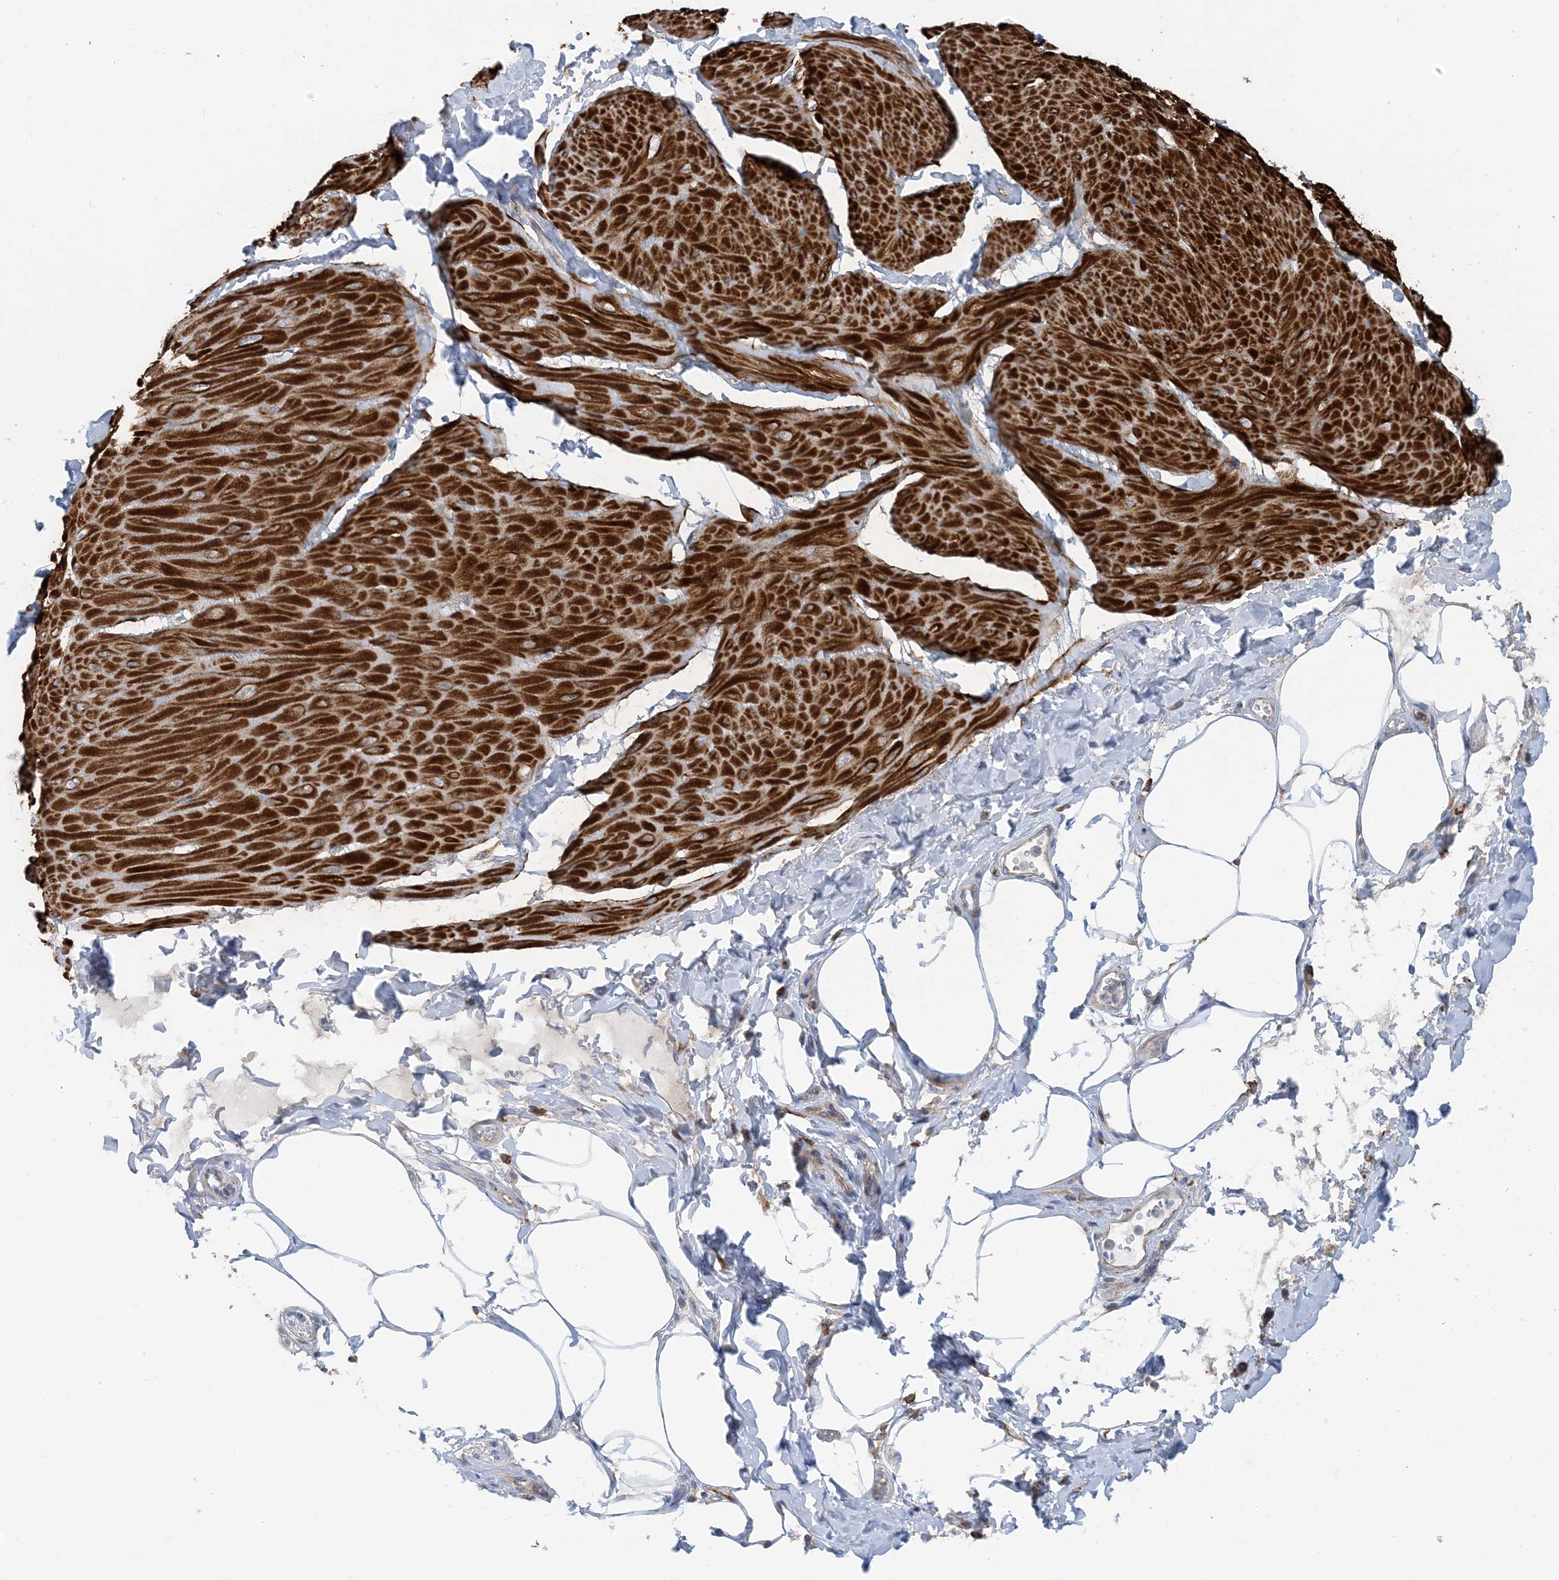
{"staining": {"intensity": "strong", "quantity": ">75%", "location": "cytoplasmic/membranous"}, "tissue": "smooth muscle", "cell_type": "Smooth muscle cells", "image_type": "normal", "snomed": [{"axis": "morphology", "description": "Urothelial carcinoma, High grade"}, {"axis": "topography", "description": "Urinary bladder"}], "caption": "Strong cytoplasmic/membranous protein positivity is appreciated in approximately >75% of smooth muscle cells in smooth muscle. The staining is performed using DAB (3,3'-diaminobenzidine) brown chromogen to label protein expression. The nuclei are counter-stained blue using hematoxylin.", "gene": "CALHM5", "patient": {"sex": "male", "age": 46}}